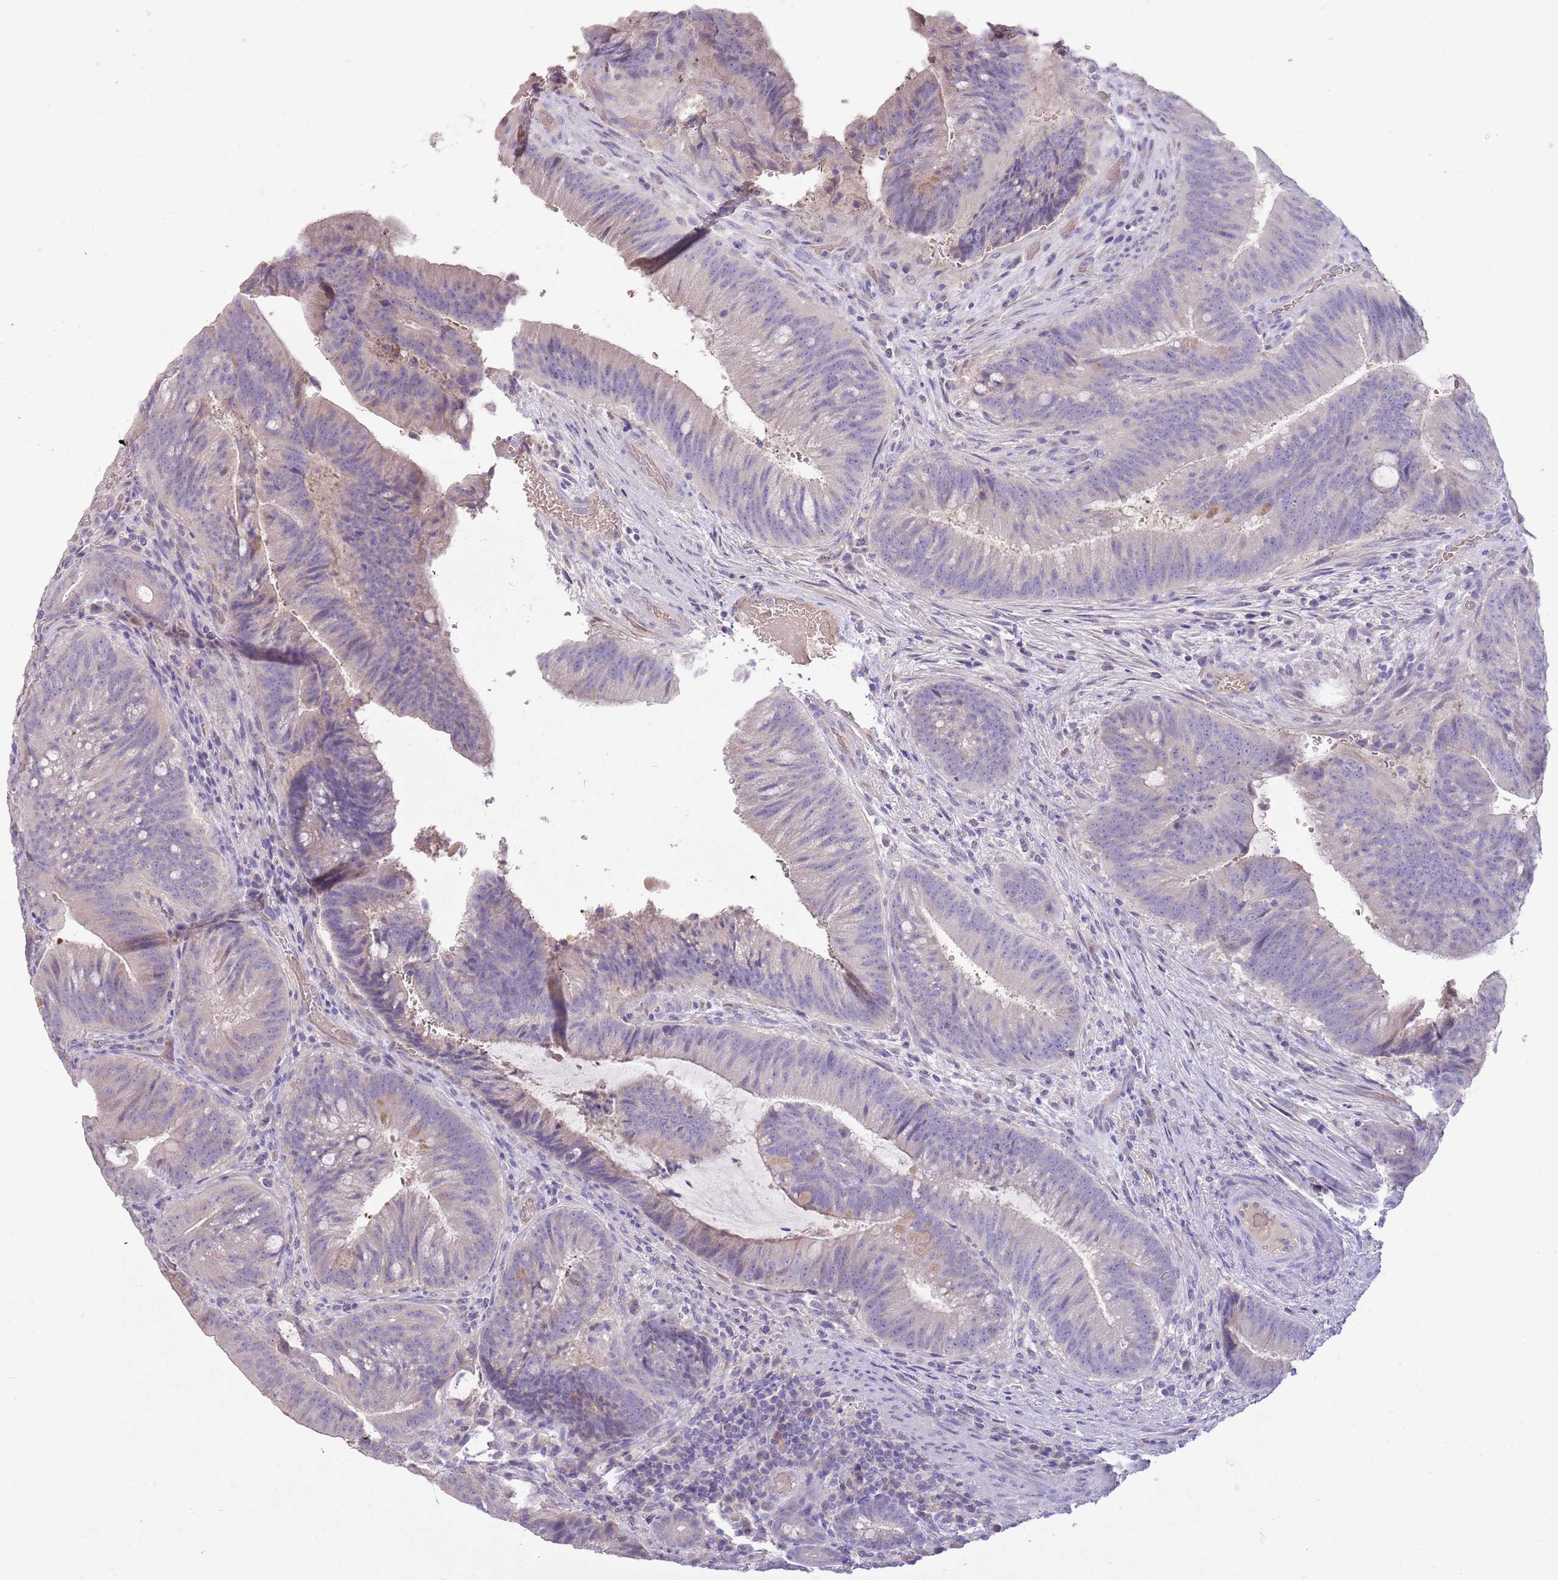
{"staining": {"intensity": "weak", "quantity": "<25%", "location": "cytoplasmic/membranous"}, "tissue": "colorectal cancer", "cell_type": "Tumor cells", "image_type": "cancer", "snomed": [{"axis": "morphology", "description": "Adenocarcinoma, NOS"}, {"axis": "topography", "description": "Colon"}], "caption": "DAB (3,3'-diaminobenzidine) immunohistochemical staining of human colorectal cancer displays no significant staining in tumor cells.", "gene": "SFTPA1", "patient": {"sex": "female", "age": 43}}